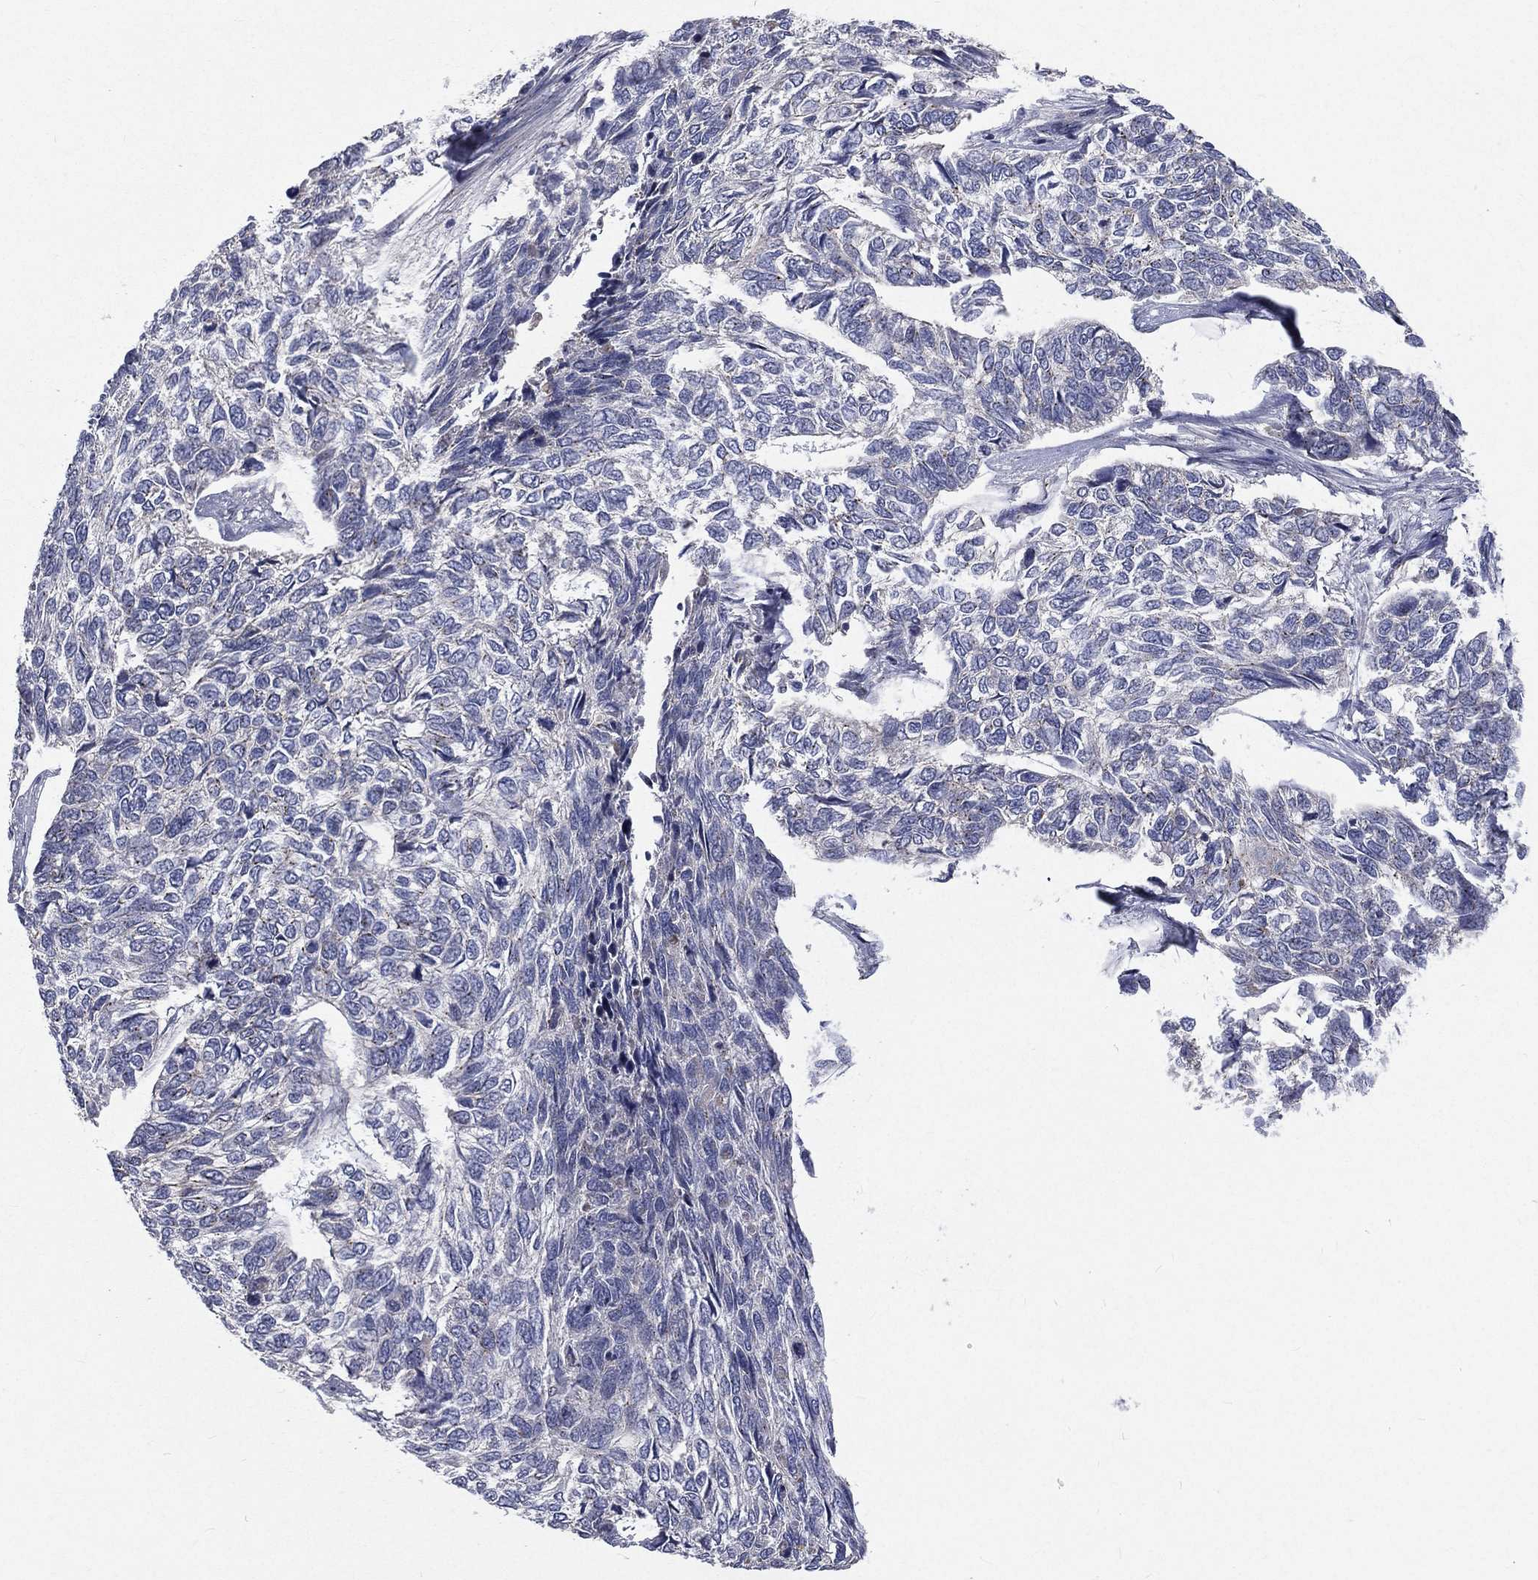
{"staining": {"intensity": "negative", "quantity": "none", "location": "none"}, "tissue": "skin cancer", "cell_type": "Tumor cells", "image_type": "cancer", "snomed": [{"axis": "morphology", "description": "Basal cell carcinoma"}, {"axis": "topography", "description": "Skin"}], "caption": "There is no significant staining in tumor cells of skin cancer (basal cell carcinoma). (Brightfield microscopy of DAB IHC at high magnification).", "gene": "CROCC", "patient": {"sex": "female", "age": 65}}